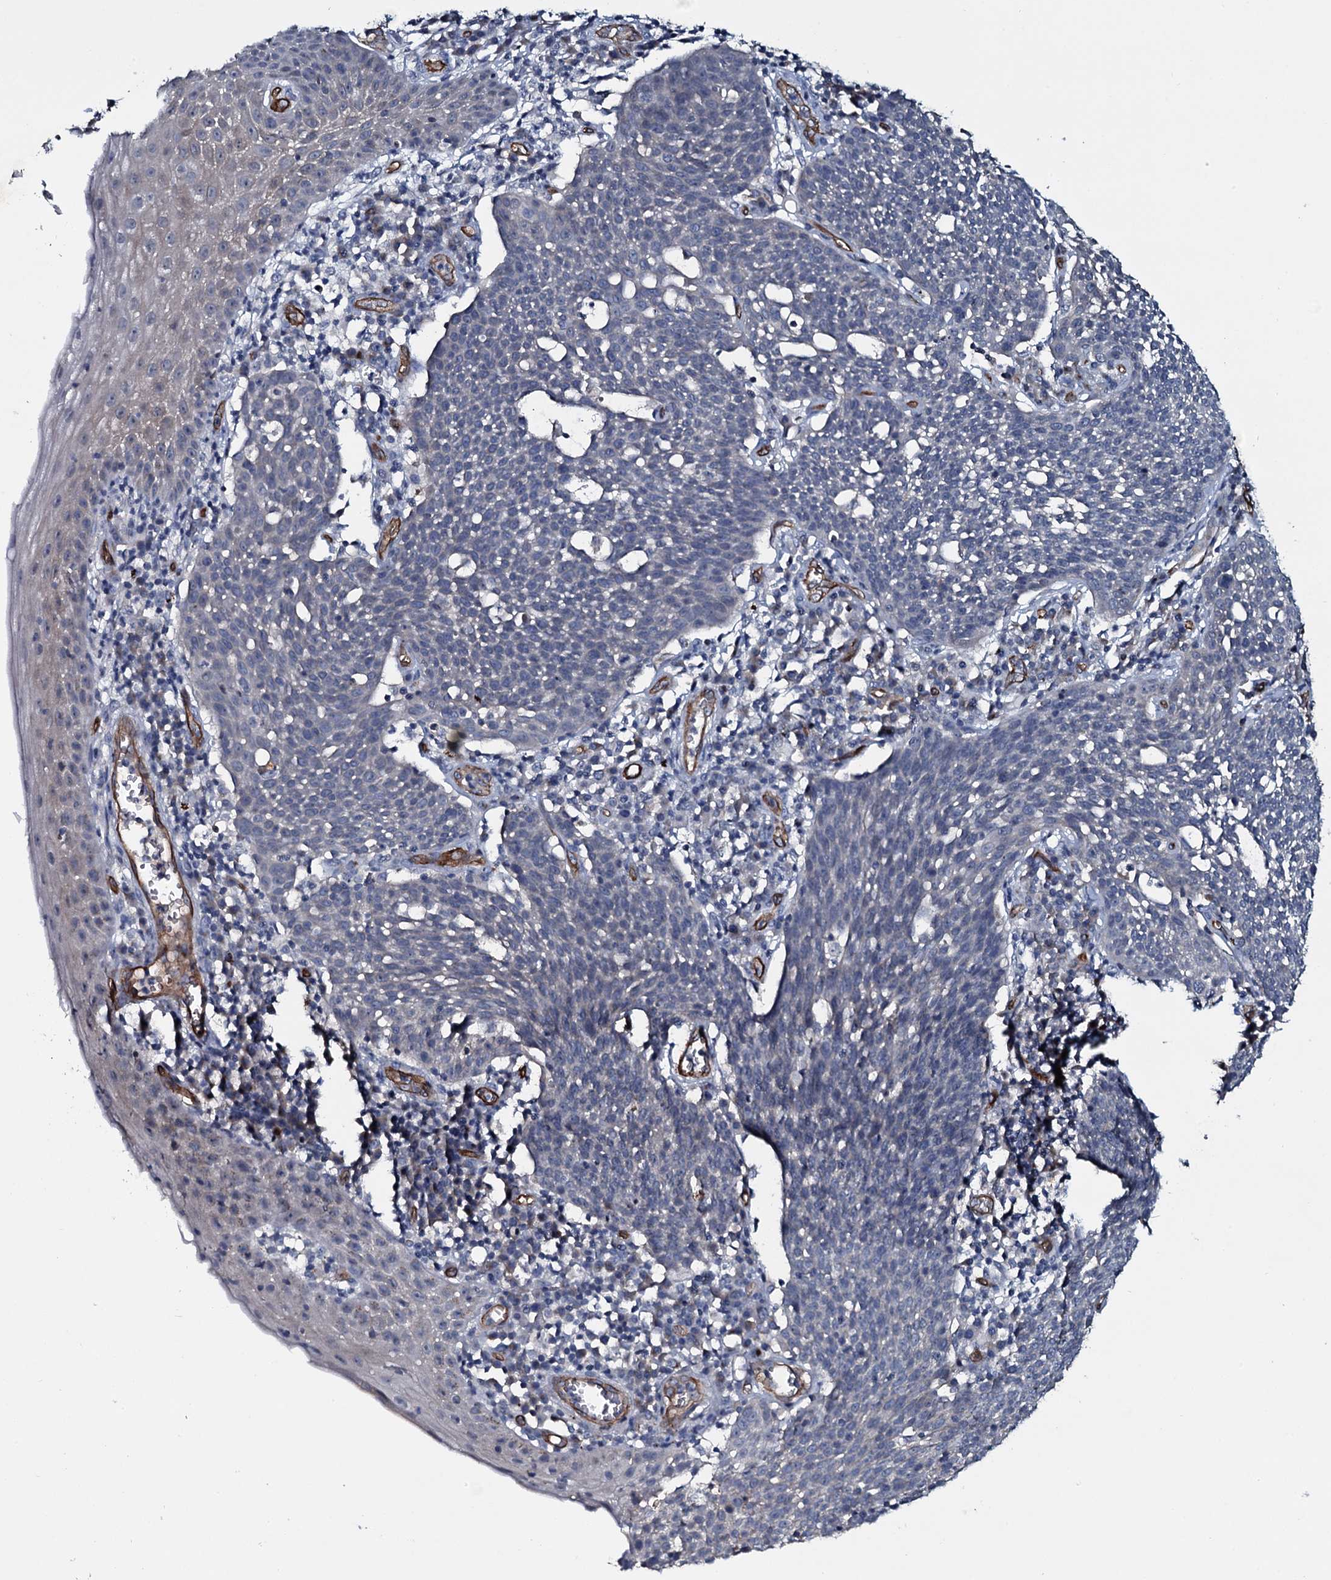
{"staining": {"intensity": "negative", "quantity": "none", "location": "none"}, "tissue": "cervical cancer", "cell_type": "Tumor cells", "image_type": "cancer", "snomed": [{"axis": "morphology", "description": "Squamous cell carcinoma, NOS"}, {"axis": "topography", "description": "Cervix"}], "caption": "Histopathology image shows no protein staining in tumor cells of squamous cell carcinoma (cervical) tissue. (Brightfield microscopy of DAB (3,3'-diaminobenzidine) immunohistochemistry at high magnification).", "gene": "CLEC14A", "patient": {"sex": "female", "age": 34}}